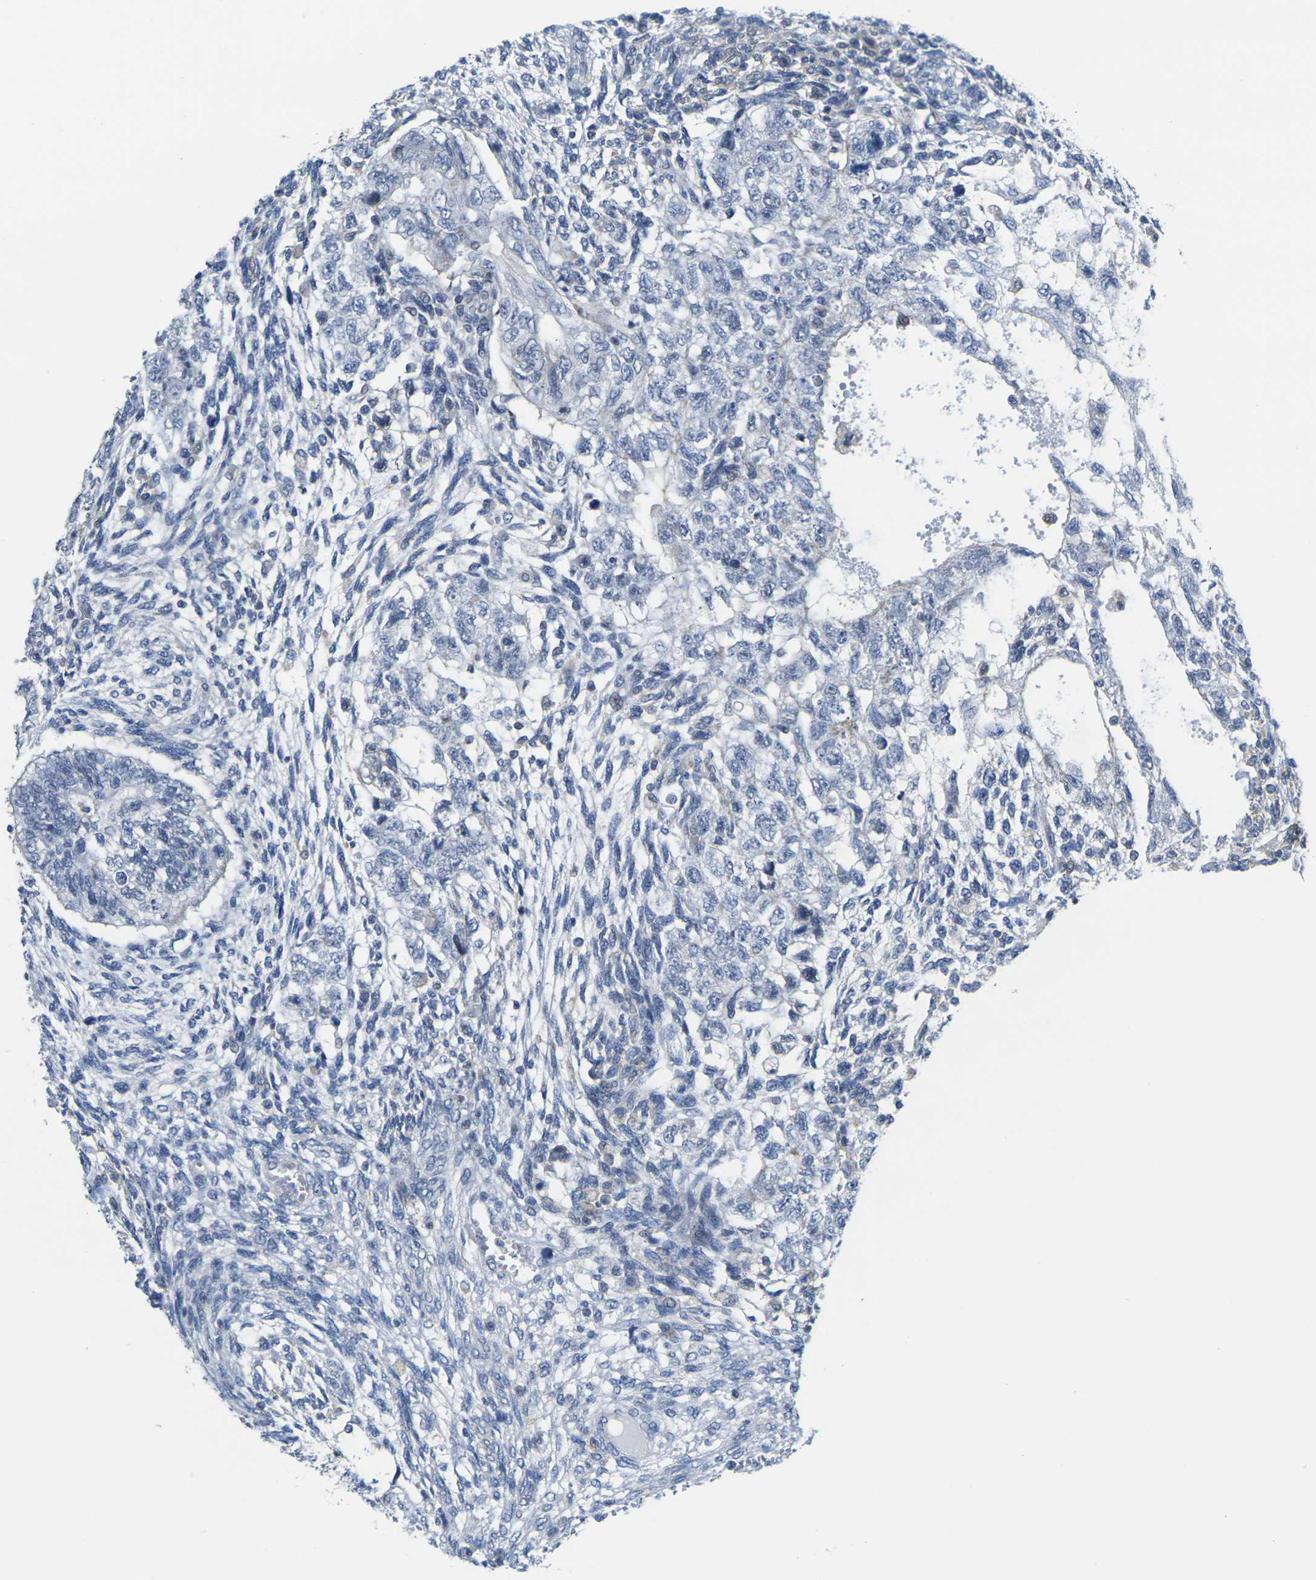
{"staining": {"intensity": "negative", "quantity": "none", "location": "none"}, "tissue": "testis cancer", "cell_type": "Tumor cells", "image_type": "cancer", "snomed": [{"axis": "morphology", "description": "Normal tissue, NOS"}, {"axis": "morphology", "description": "Carcinoma, Embryonal, NOS"}, {"axis": "topography", "description": "Testis"}], "caption": "The immunohistochemistry (IHC) micrograph has no significant staining in tumor cells of testis embryonal carcinoma tissue. (Stains: DAB immunohistochemistry with hematoxylin counter stain, Microscopy: brightfield microscopy at high magnification).", "gene": "OTOF", "patient": {"sex": "male", "age": 36}}